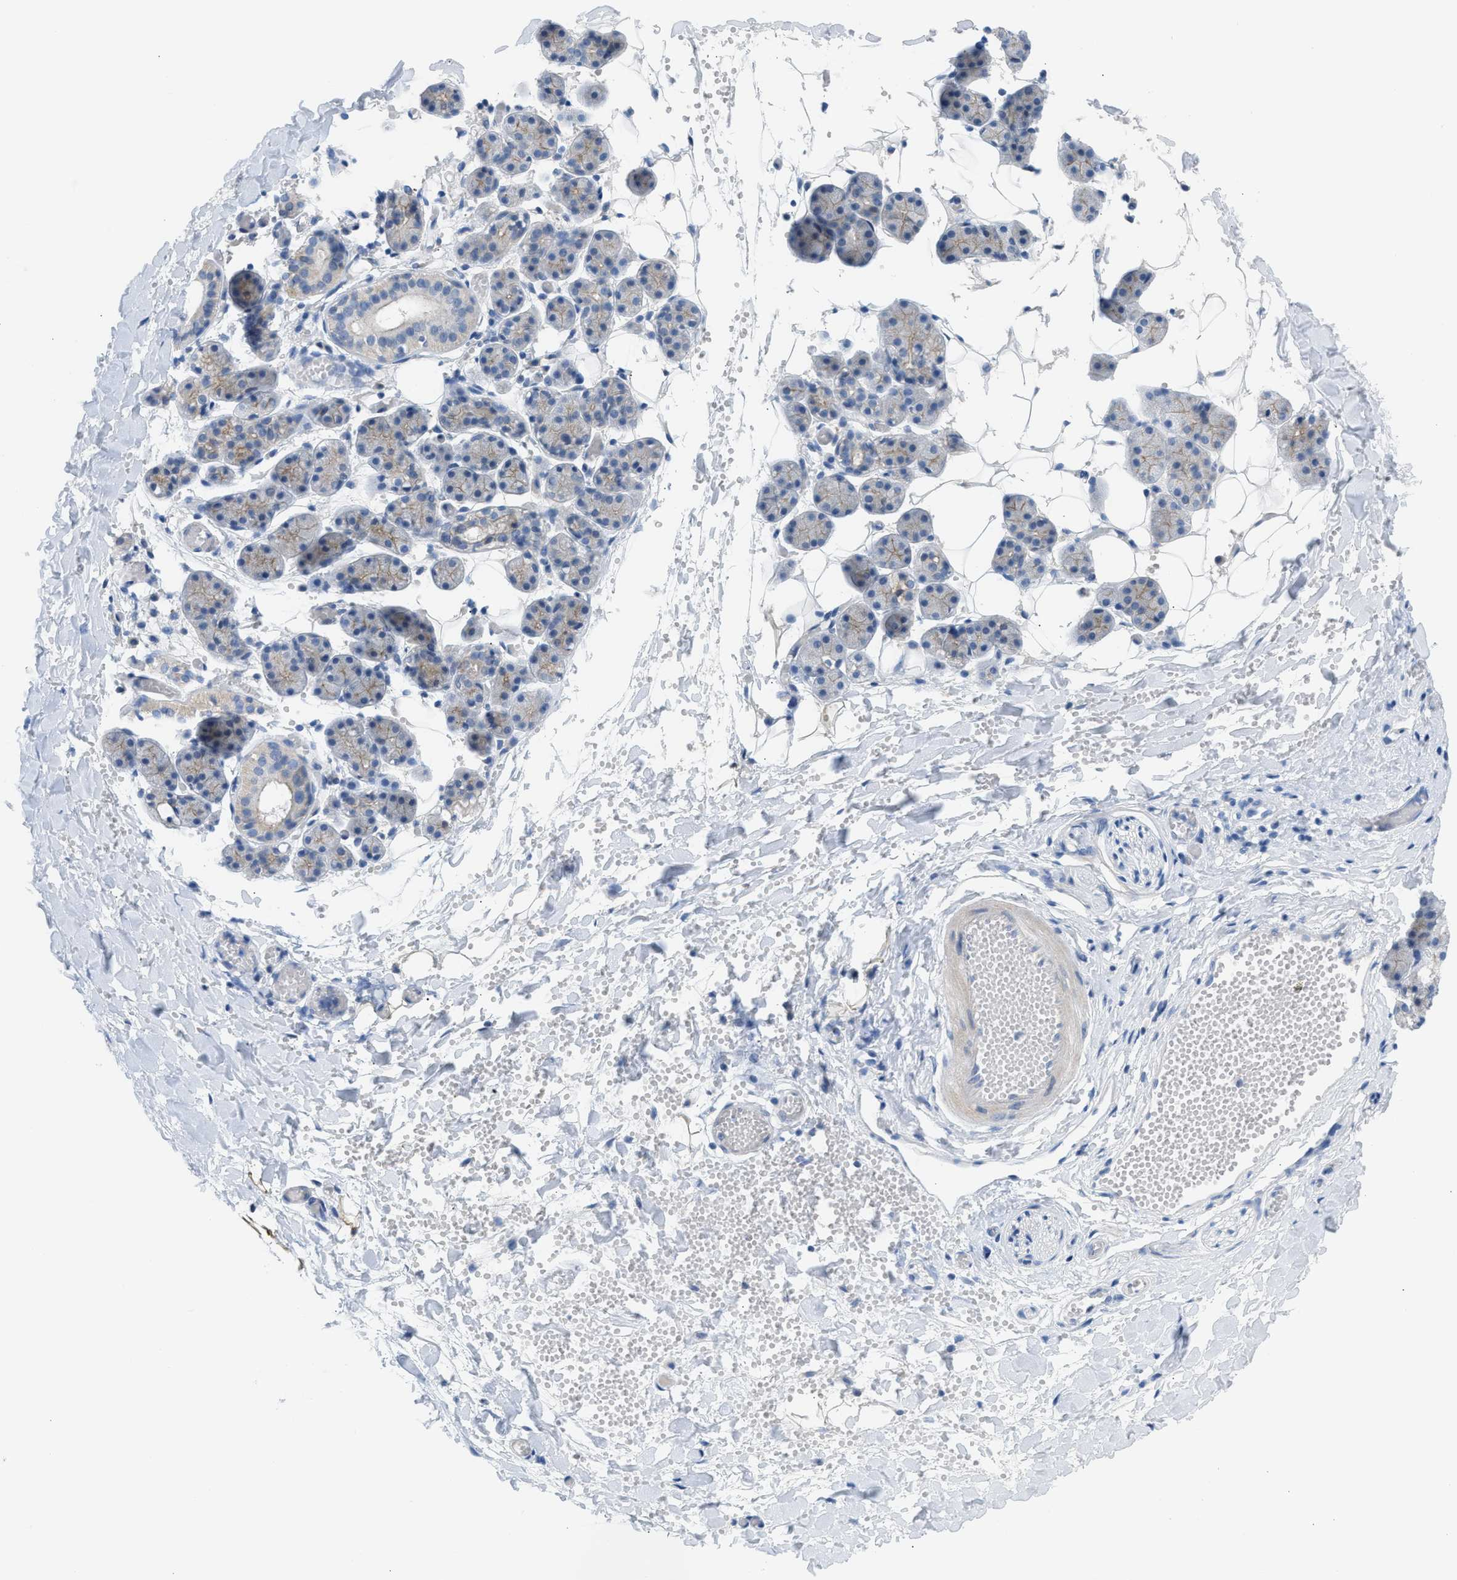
{"staining": {"intensity": "weak", "quantity": "25%-75%", "location": "cytoplasmic/membranous"}, "tissue": "salivary gland", "cell_type": "Glandular cells", "image_type": "normal", "snomed": [{"axis": "morphology", "description": "Normal tissue, NOS"}, {"axis": "topography", "description": "Salivary gland"}], "caption": "DAB immunohistochemical staining of benign human salivary gland shows weak cytoplasmic/membranous protein staining in about 25%-75% of glandular cells.", "gene": "ERBB2", "patient": {"sex": "female", "age": 33}}